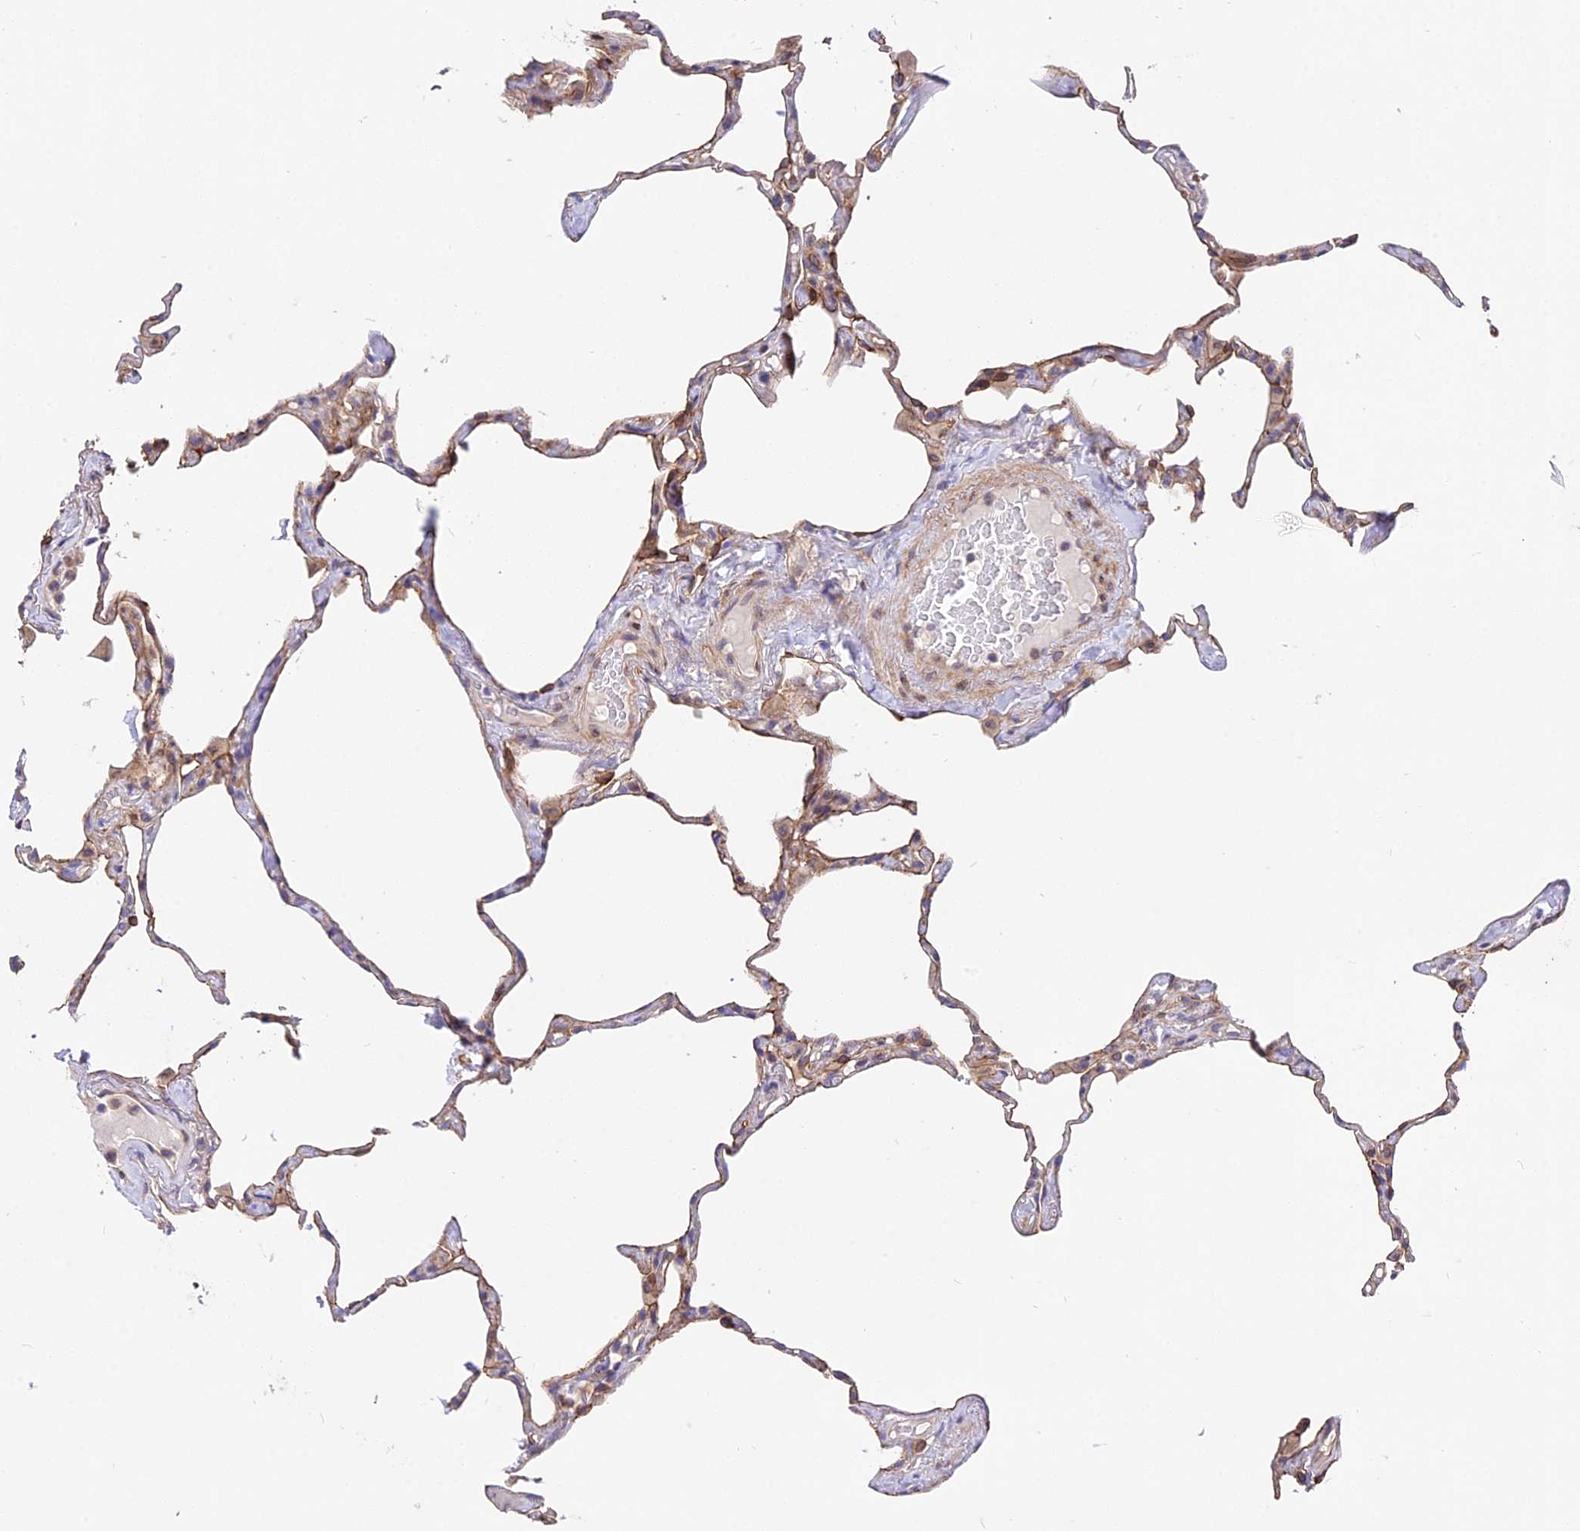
{"staining": {"intensity": "moderate", "quantity": "25%-75%", "location": "cytoplasmic/membranous"}, "tissue": "lung", "cell_type": "Alveolar cells", "image_type": "normal", "snomed": [{"axis": "morphology", "description": "Normal tissue, NOS"}, {"axis": "topography", "description": "Lung"}], "caption": "This is a photomicrograph of immunohistochemistry (IHC) staining of normal lung, which shows moderate expression in the cytoplasmic/membranous of alveolar cells.", "gene": "TRIM43B", "patient": {"sex": "male", "age": 65}}